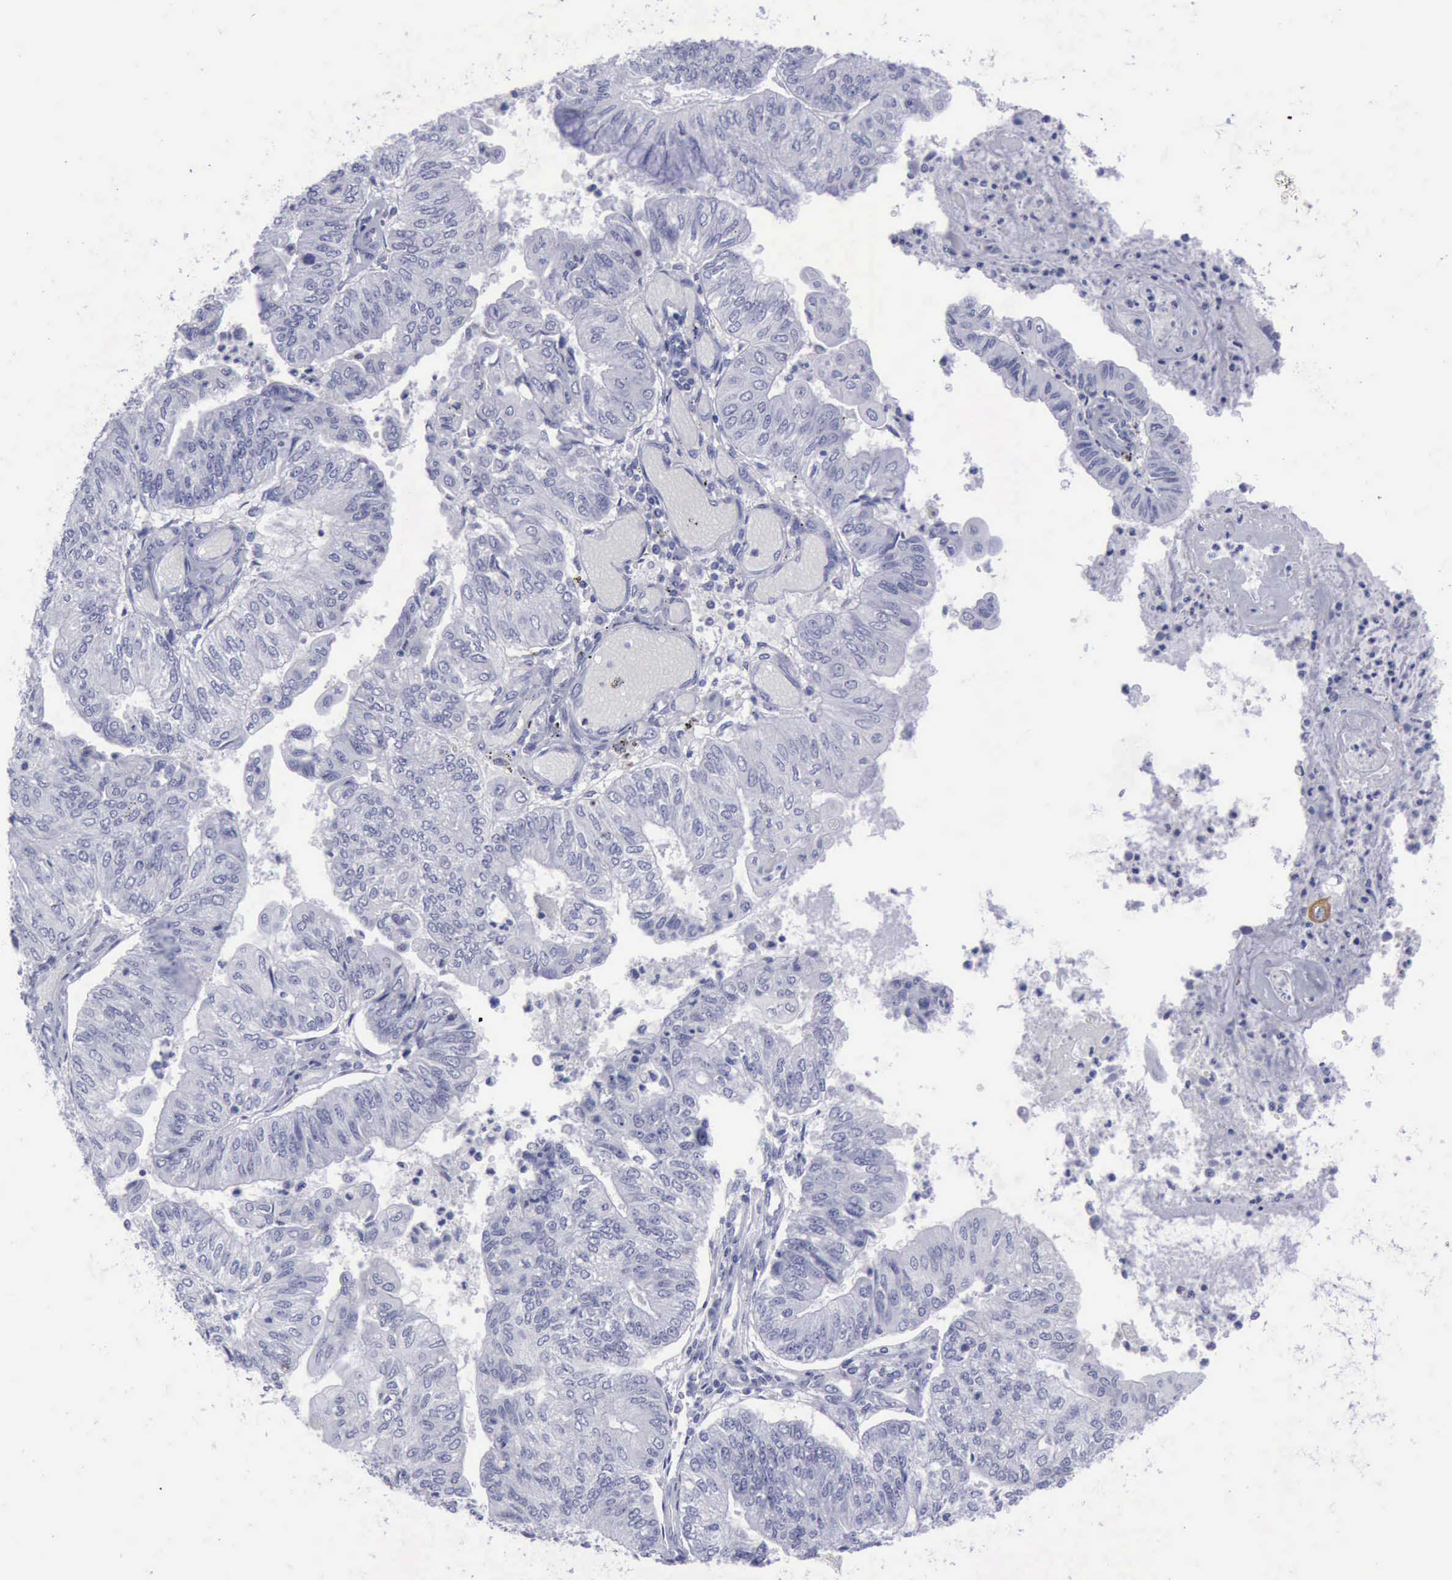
{"staining": {"intensity": "negative", "quantity": "none", "location": "none"}, "tissue": "endometrial cancer", "cell_type": "Tumor cells", "image_type": "cancer", "snomed": [{"axis": "morphology", "description": "Adenocarcinoma, NOS"}, {"axis": "topography", "description": "Endometrium"}], "caption": "IHC photomicrograph of neoplastic tissue: endometrial cancer (adenocarcinoma) stained with DAB demonstrates no significant protein positivity in tumor cells. Nuclei are stained in blue.", "gene": "KRT13", "patient": {"sex": "female", "age": 59}}